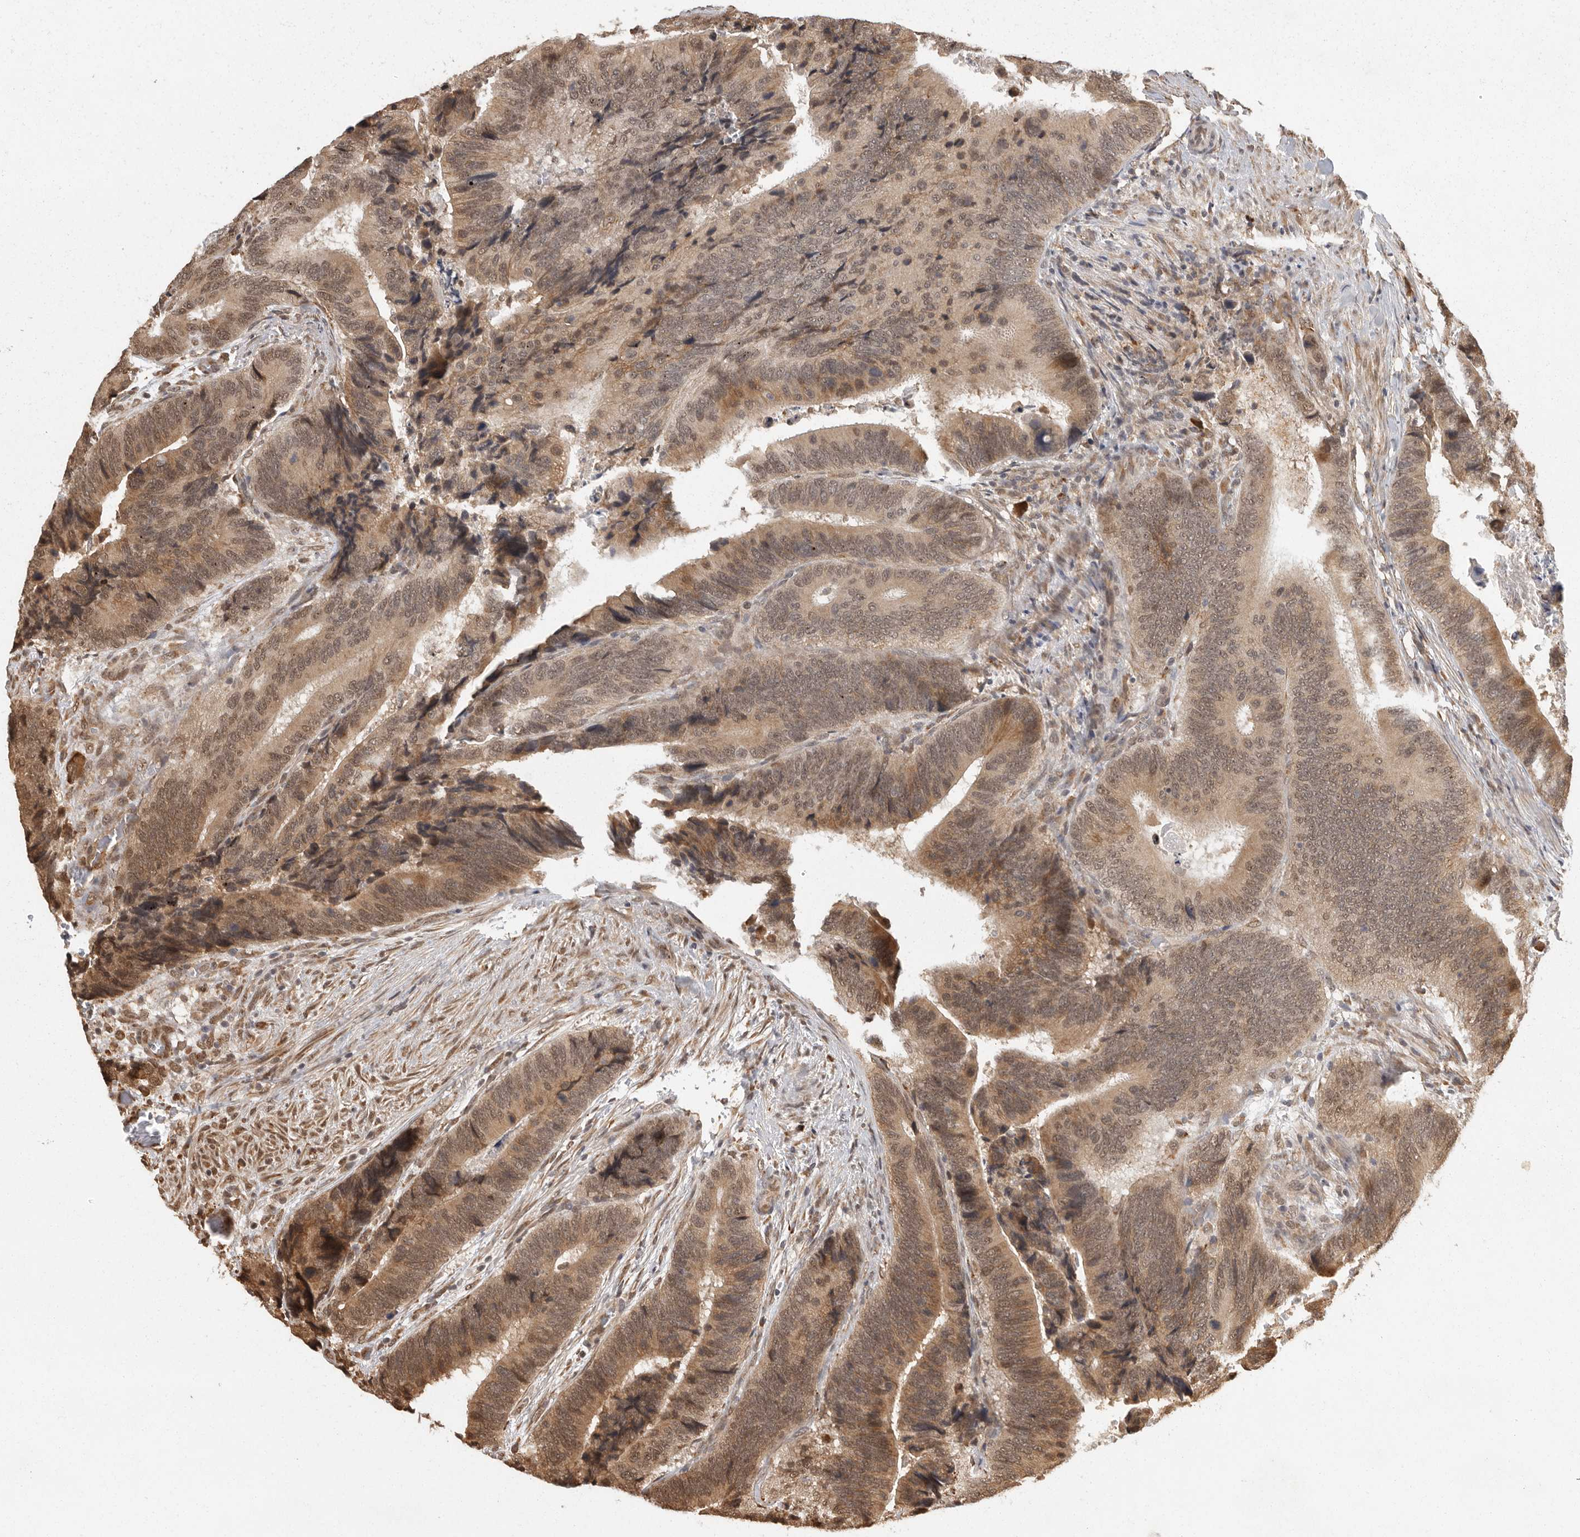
{"staining": {"intensity": "moderate", "quantity": ">75%", "location": "cytoplasmic/membranous,nuclear"}, "tissue": "colorectal cancer", "cell_type": "Tumor cells", "image_type": "cancer", "snomed": [{"axis": "morphology", "description": "Inflammation, NOS"}, {"axis": "morphology", "description": "Adenocarcinoma, NOS"}, {"axis": "topography", "description": "Colon"}], "caption": "A micrograph of human colorectal cancer stained for a protein exhibits moderate cytoplasmic/membranous and nuclear brown staining in tumor cells.", "gene": "ZNF83", "patient": {"sex": "male", "age": 72}}